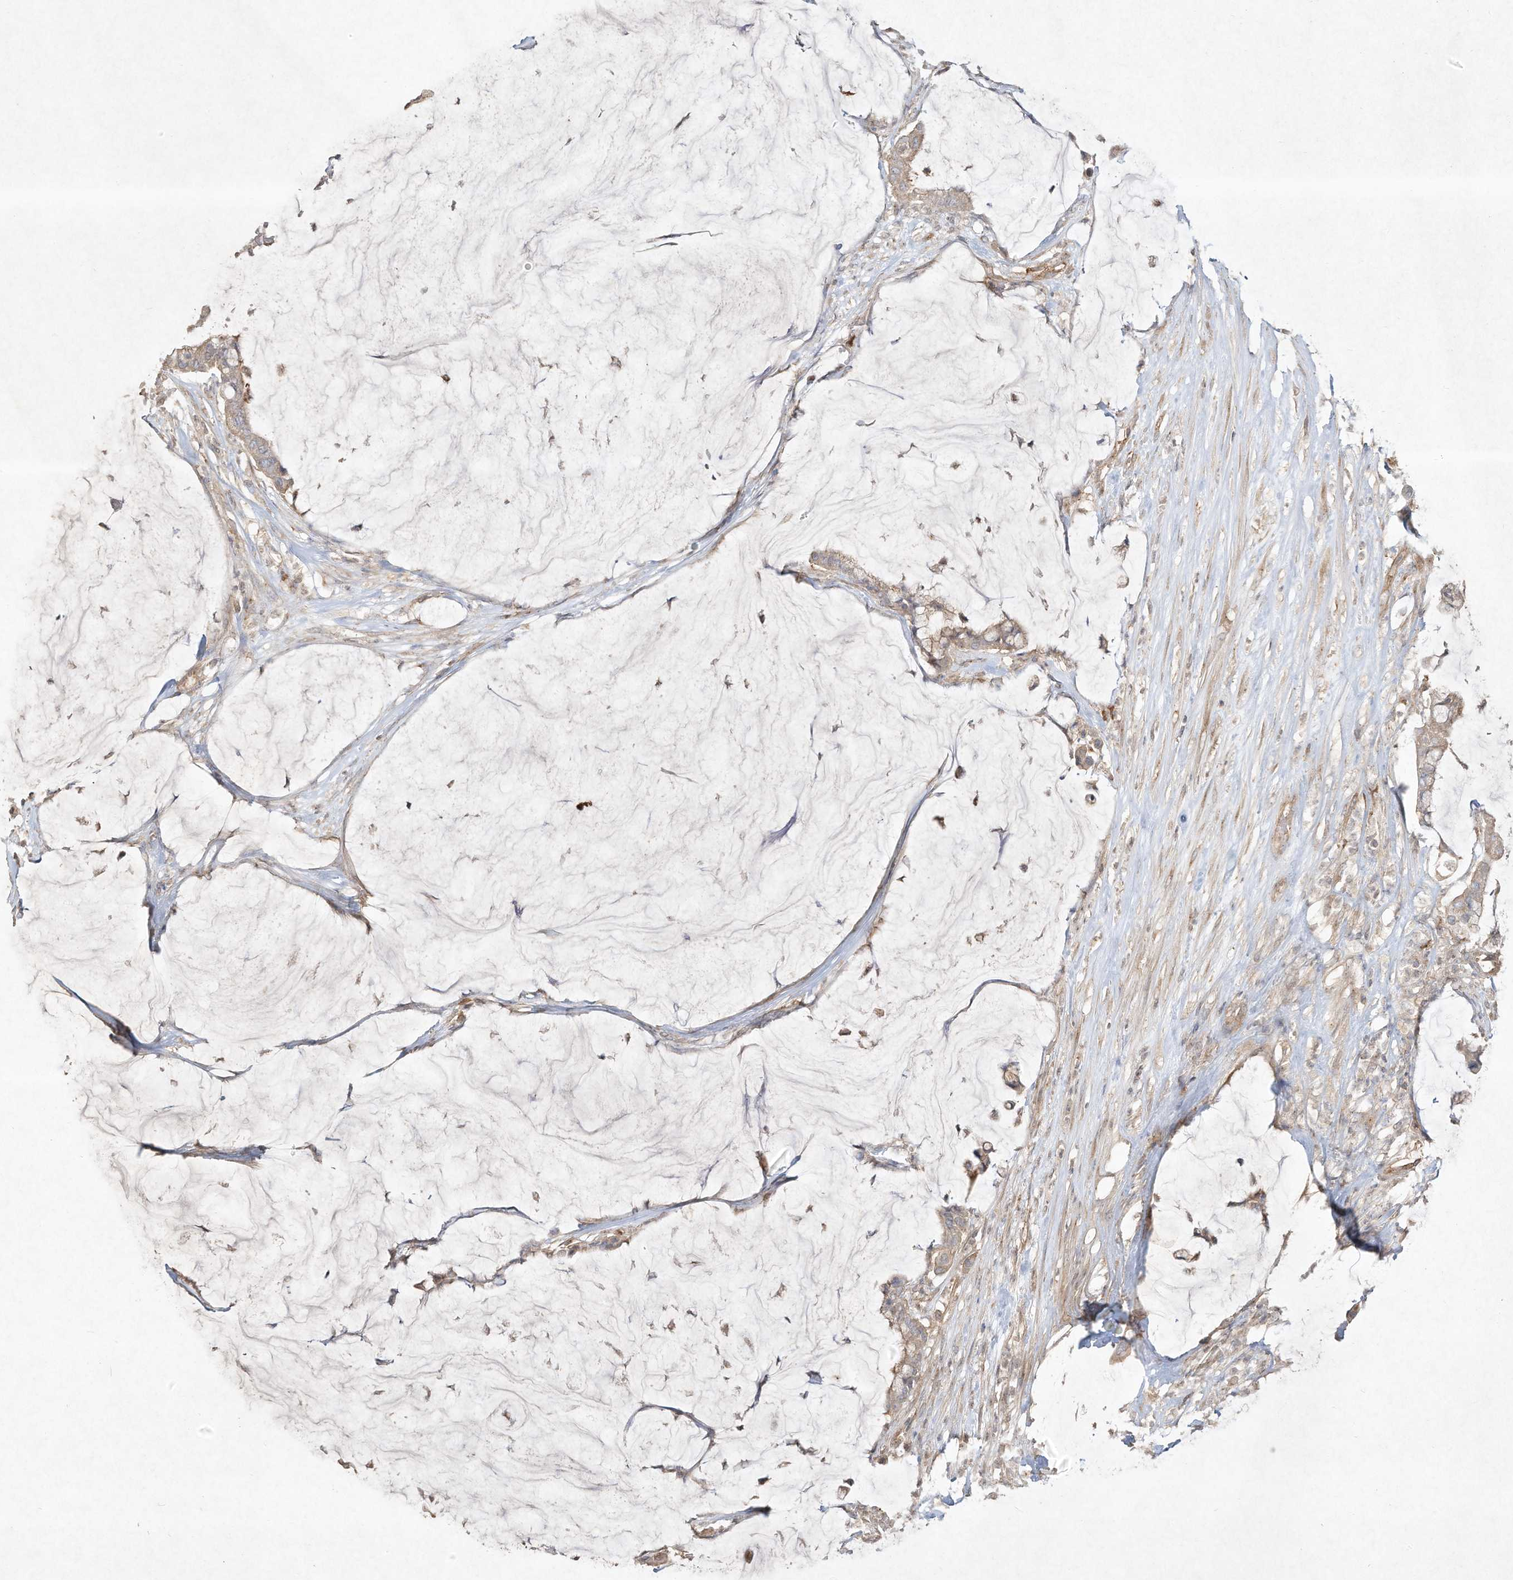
{"staining": {"intensity": "weak", "quantity": "<25%", "location": "cytoplasmic/membranous"}, "tissue": "pancreatic cancer", "cell_type": "Tumor cells", "image_type": "cancer", "snomed": [{"axis": "morphology", "description": "Adenocarcinoma, NOS"}, {"axis": "topography", "description": "Pancreas"}], "caption": "Tumor cells show no significant protein staining in pancreatic adenocarcinoma.", "gene": "DYNC1I2", "patient": {"sex": "male", "age": 41}}